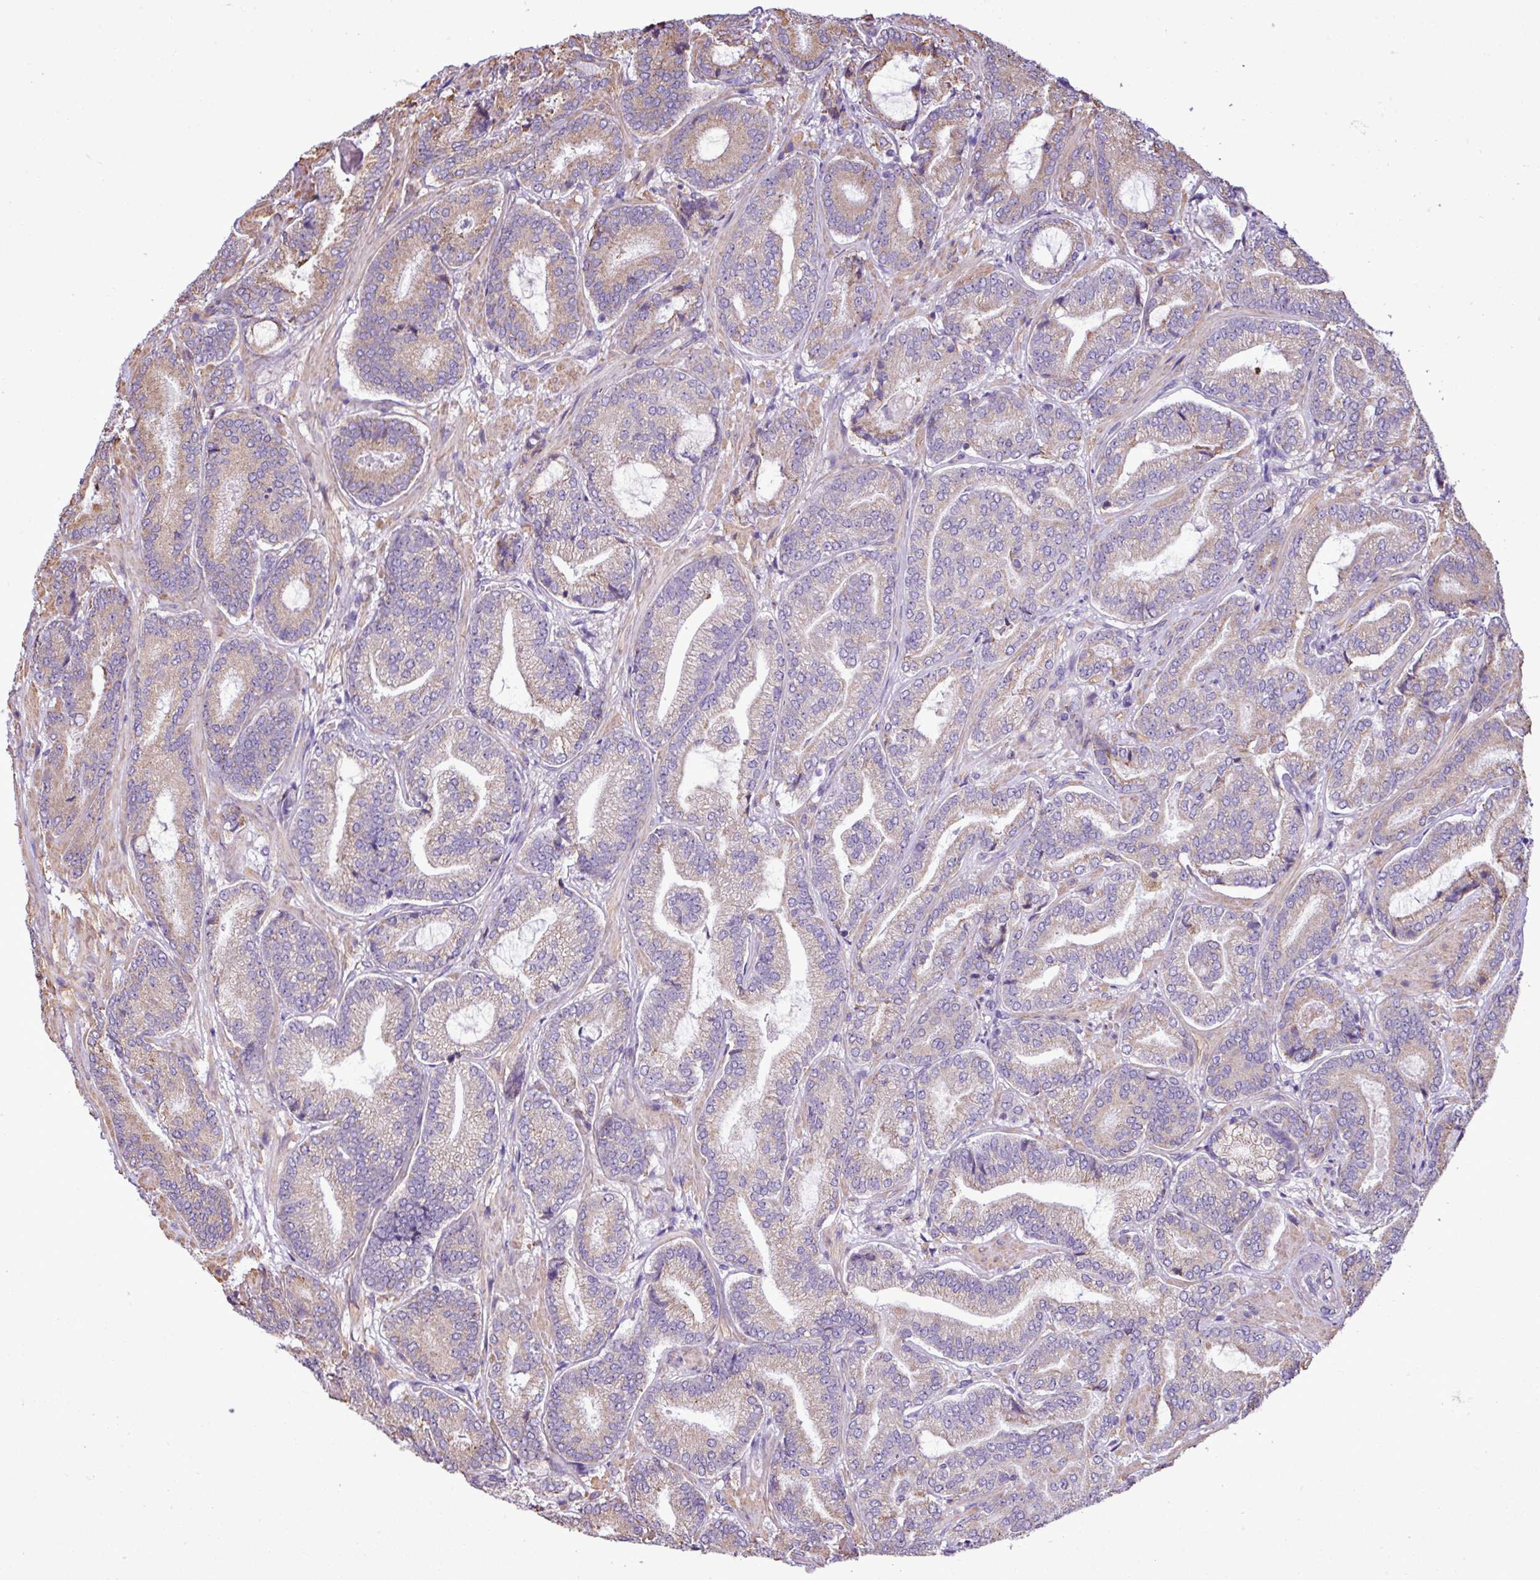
{"staining": {"intensity": "weak", "quantity": "25%-75%", "location": "cytoplasmic/membranous"}, "tissue": "prostate cancer", "cell_type": "Tumor cells", "image_type": "cancer", "snomed": [{"axis": "morphology", "description": "Adenocarcinoma, Low grade"}, {"axis": "topography", "description": "Prostate and seminal vesicle, NOS"}], "caption": "Protein staining of prostate cancer (adenocarcinoma (low-grade)) tissue shows weak cytoplasmic/membranous expression in about 25%-75% of tumor cells. (DAB (3,3'-diaminobenzidine) IHC, brown staining for protein, blue staining for nuclei).", "gene": "ZSCAN5A", "patient": {"sex": "male", "age": 61}}